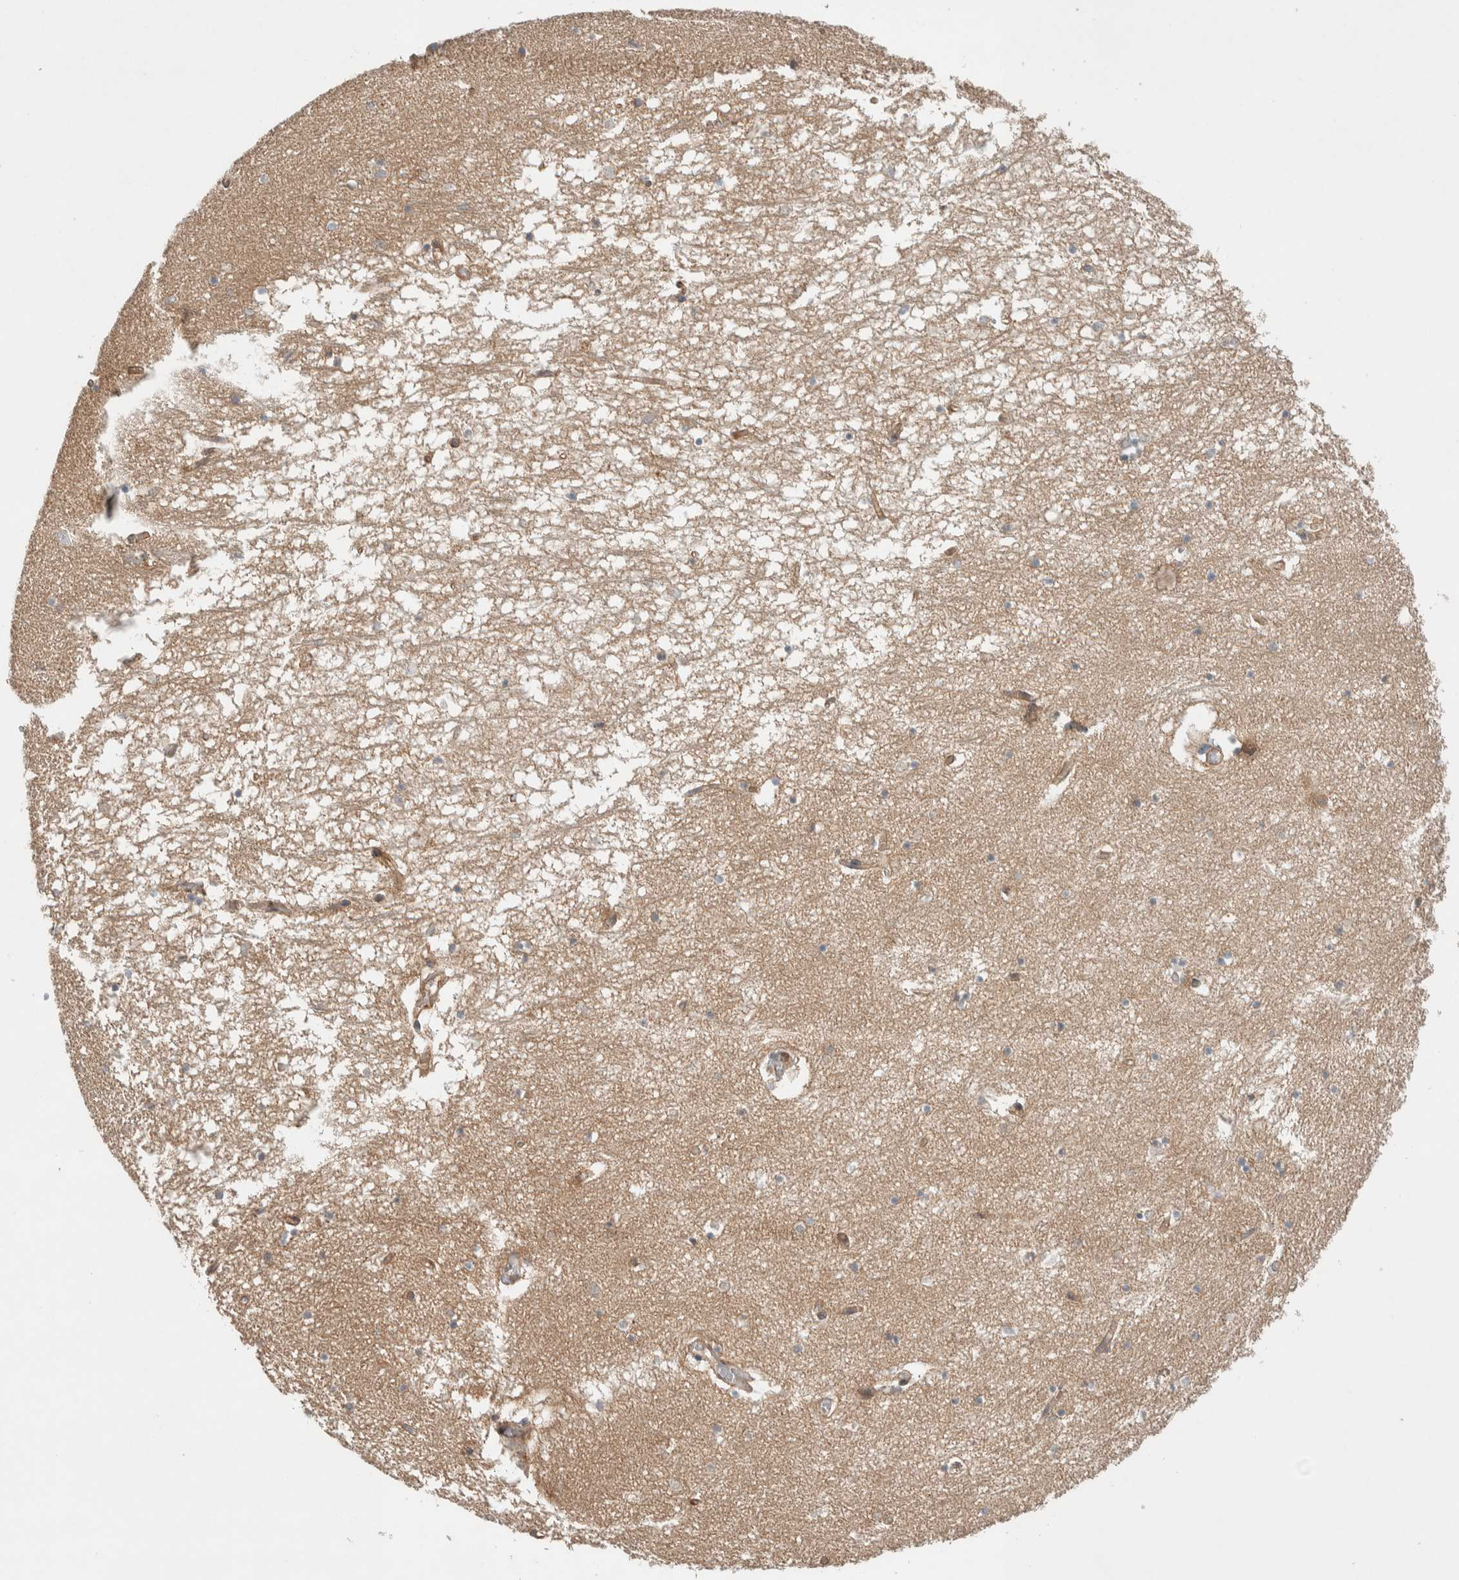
{"staining": {"intensity": "weak", "quantity": "<25%", "location": "cytoplasmic/membranous"}, "tissue": "hippocampus", "cell_type": "Glial cells", "image_type": "normal", "snomed": [{"axis": "morphology", "description": "Normal tissue, NOS"}, {"axis": "topography", "description": "Hippocampus"}], "caption": "The photomicrograph demonstrates no significant expression in glial cells of hippocampus. Nuclei are stained in blue.", "gene": "DEPTOR", "patient": {"sex": "male", "age": 70}}